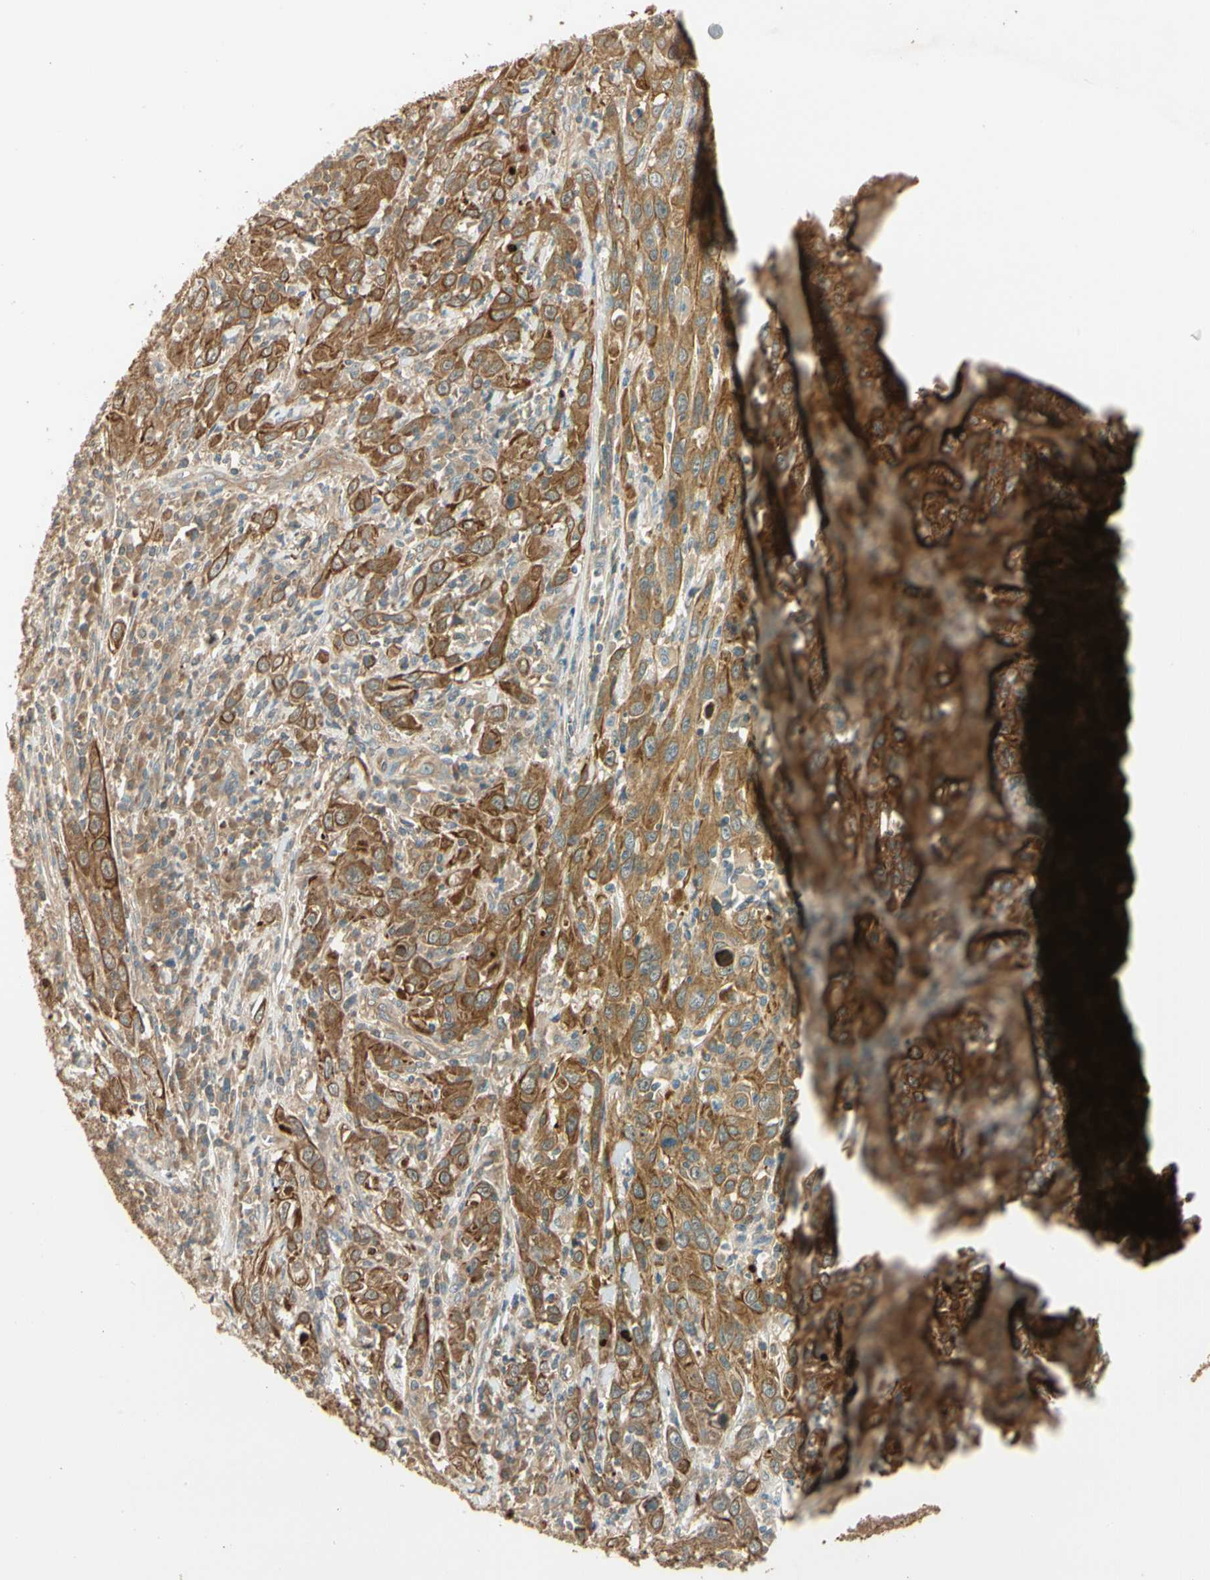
{"staining": {"intensity": "moderate", "quantity": ">75%", "location": "cytoplasmic/membranous"}, "tissue": "cervical cancer", "cell_type": "Tumor cells", "image_type": "cancer", "snomed": [{"axis": "morphology", "description": "Squamous cell carcinoma, NOS"}, {"axis": "topography", "description": "Cervix"}], "caption": "Human cervical squamous cell carcinoma stained with a protein marker displays moderate staining in tumor cells.", "gene": "PFDN5", "patient": {"sex": "female", "age": 46}}